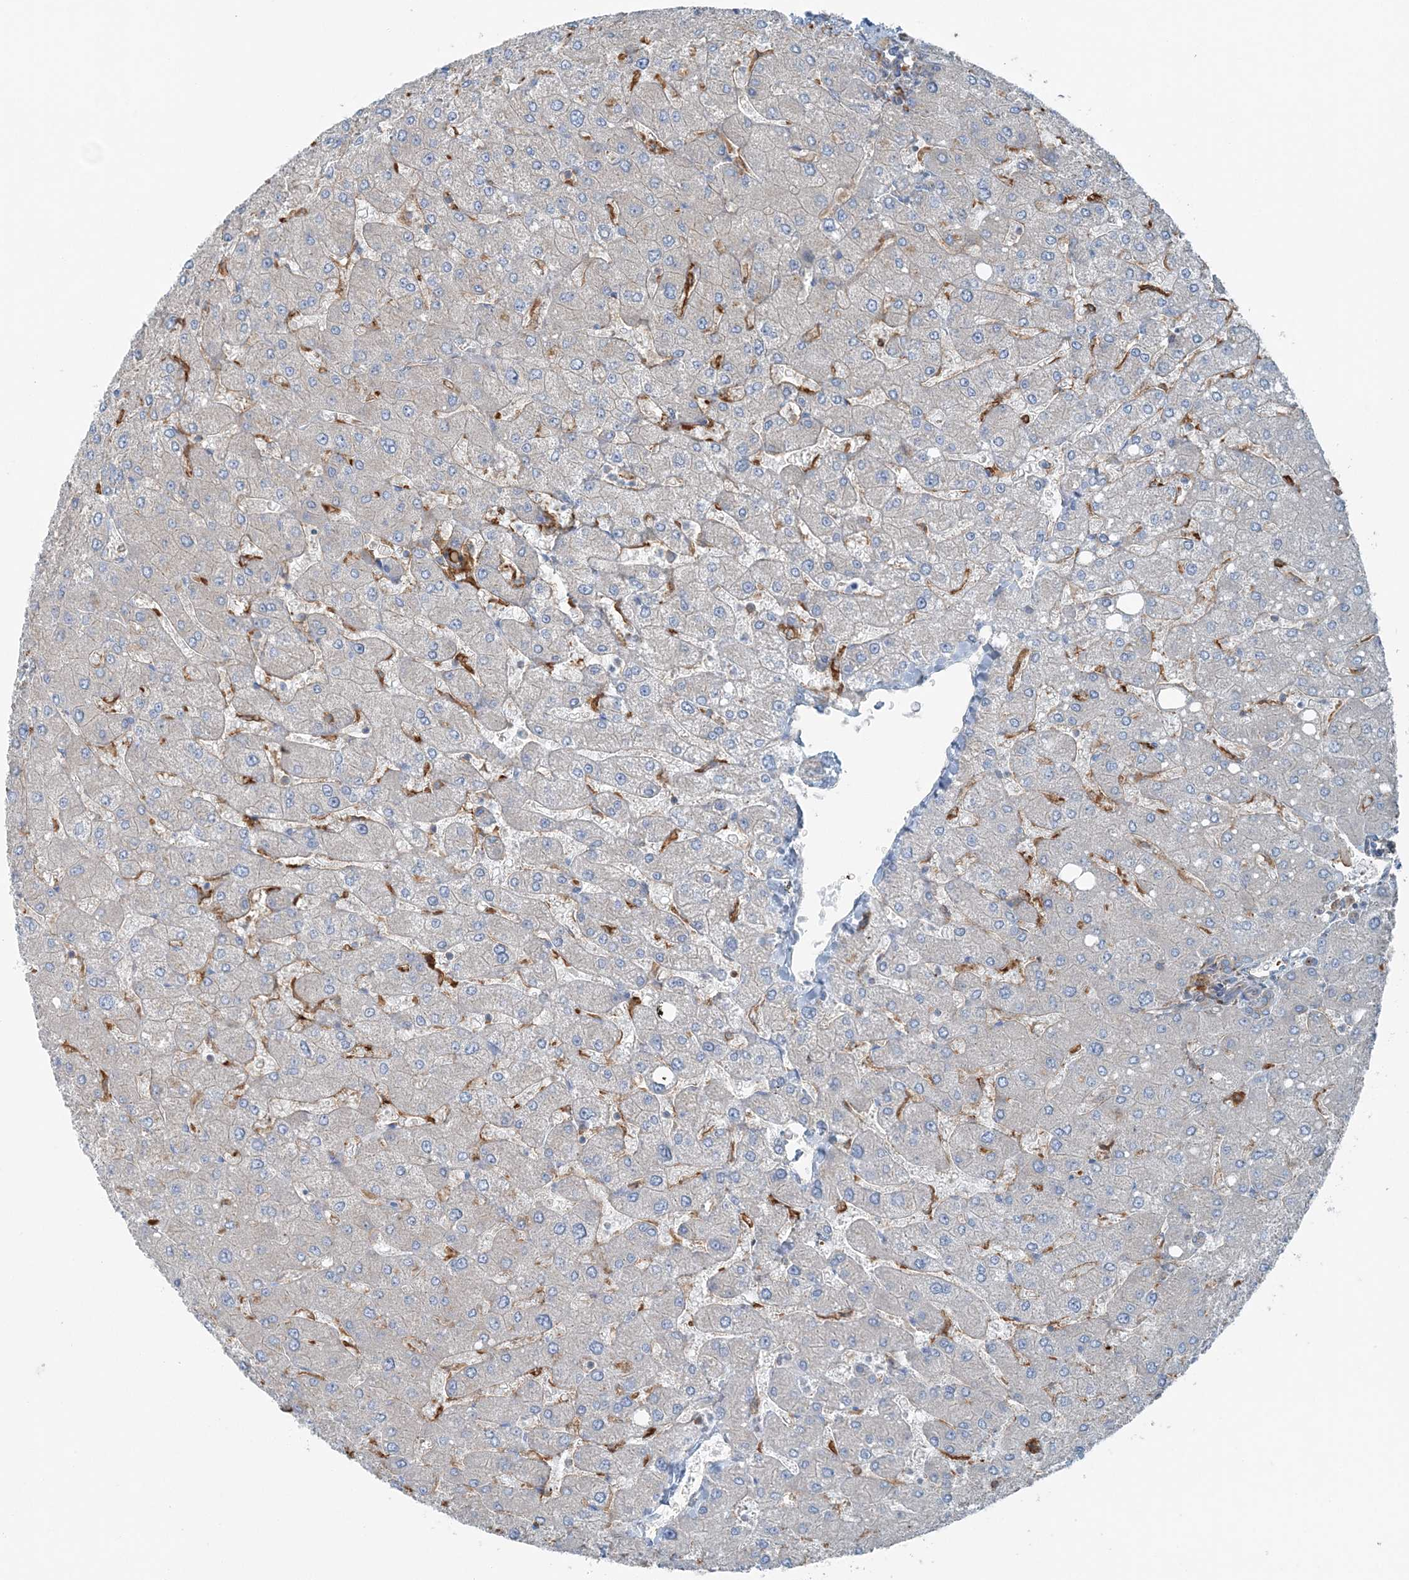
{"staining": {"intensity": "moderate", "quantity": ">75%", "location": "cytoplasmic/membranous"}, "tissue": "liver", "cell_type": "Cholangiocytes", "image_type": "normal", "snomed": [{"axis": "morphology", "description": "Normal tissue, NOS"}, {"axis": "topography", "description": "Liver"}], "caption": "Liver stained for a protein (brown) displays moderate cytoplasmic/membranous positive staining in about >75% of cholangiocytes.", "gene": "SNX2", "patient": {"sex": "male", "age": 55}}